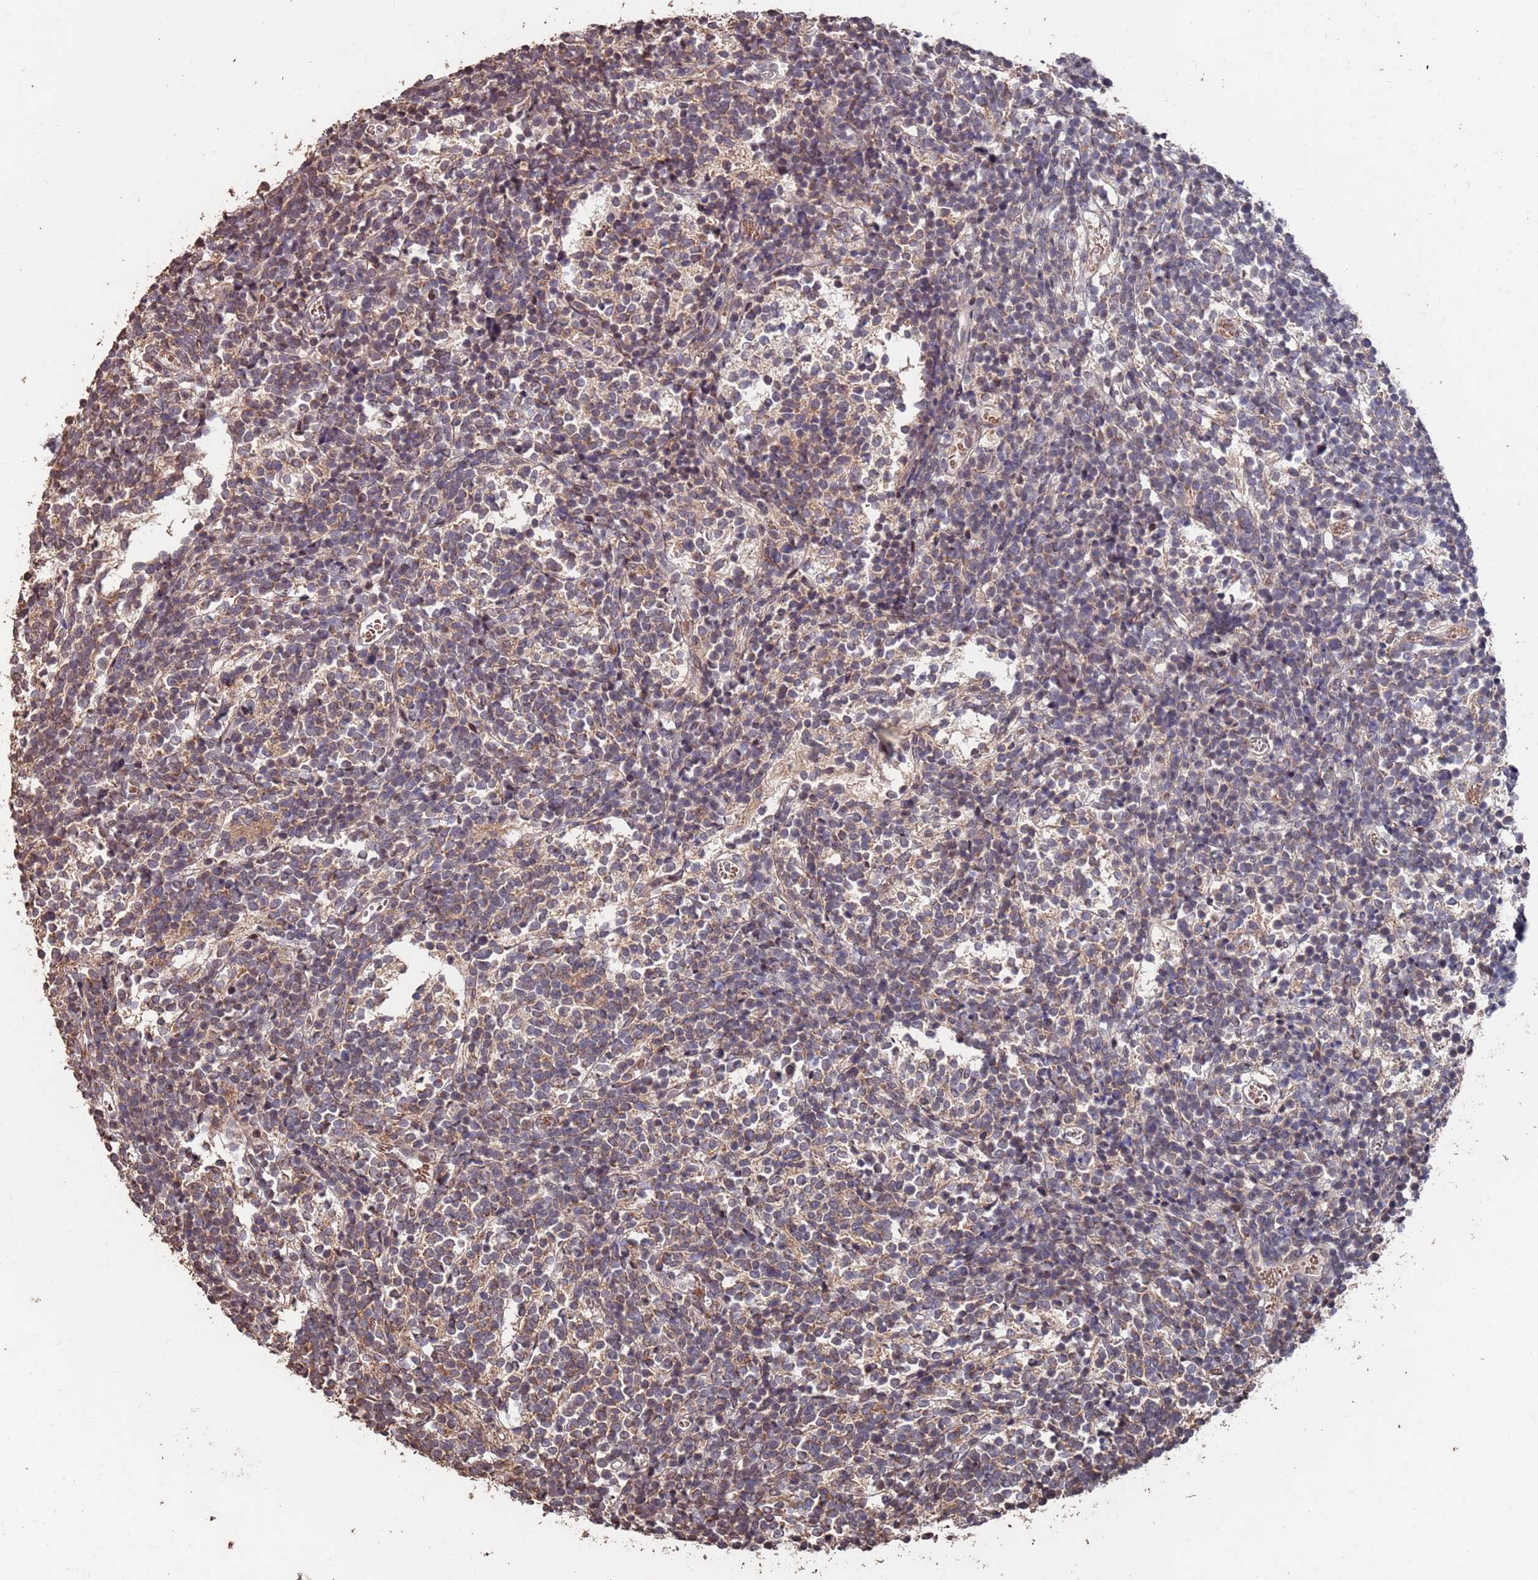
{"staining": {"intensity": "weak", "quantity": "<25%", "location": "cytoplasmic/membranous"}, "tissue": "glioma", "cell_type": "Tumor cells", "image_type": "cancer", "snomed": [{"axis": "morphology", "description": "Glioma, malignant, Low grade"}, {"axis": "topography", "description": "Brain"}], "caption": "Tumor cells show no significant protein positivity in malignant low-grade glioma. The staining is performed using DAB brown chromogen with nuclei counter-stained in using hematoxylin.", "gene": "PRR7", "patient": {"sex": "female", "age": 1}}